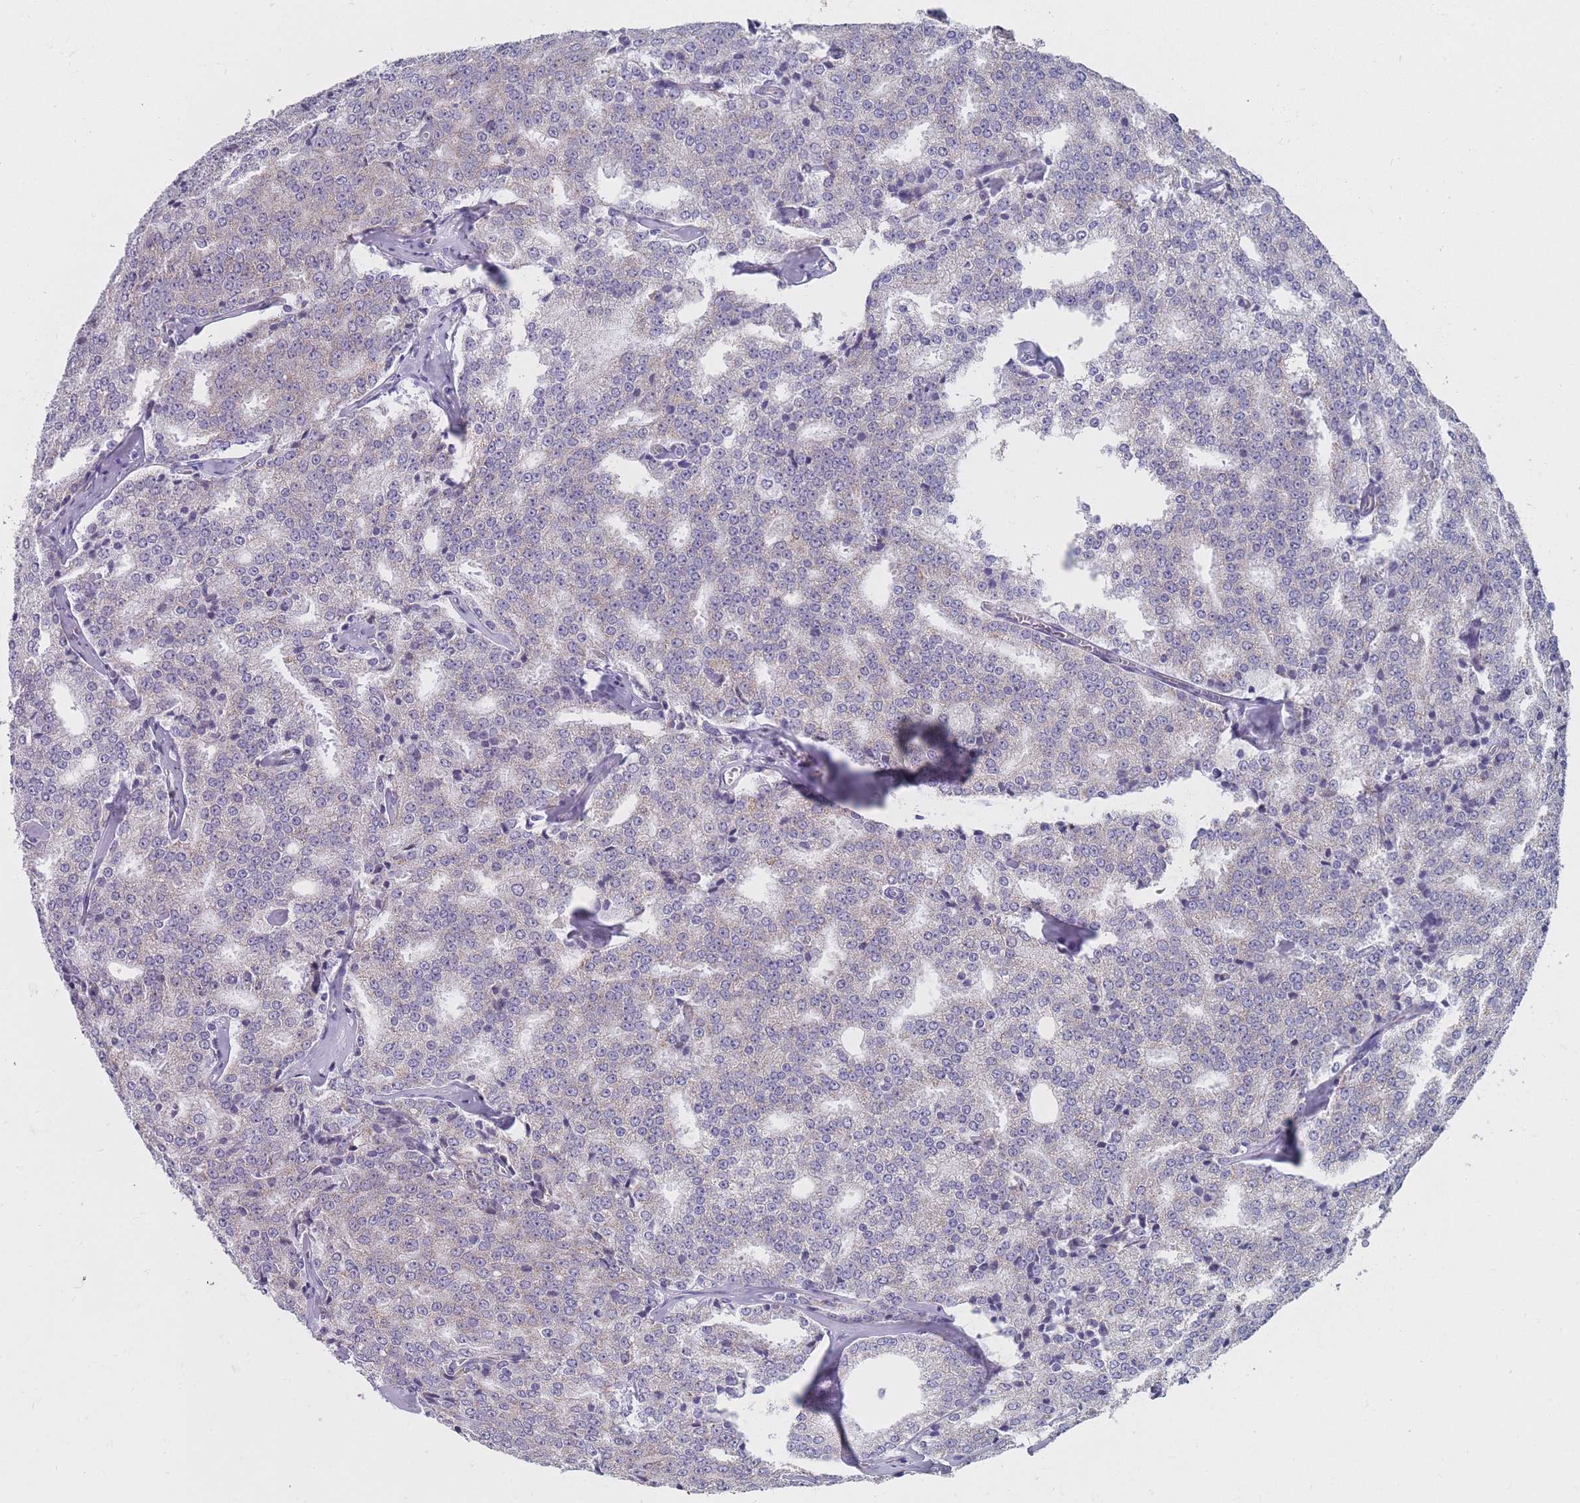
{"staining": {"intensity": "negative", "quantity": "none", "location": "none"}, "tissue": "prostate cancer", "cell_type": "Tumor cells", "image_type": "cancer", "snomed": [{"axis": "morphology", "description": "Adenocarcinoma, Low grade"}, {"axis": "topography", "description": "Prostate"}], "caption": "Histopathology image shows no protein expression in tumor cells of low-grade adenocarcinoma (prostate) tissue. (DAB (3,3'-diaminobenzidine) immunohistochemistry visualized using brightfield microscopy, high magnification).", "gene": "MRPS14", "patient": {"sex": "male", "age": 60}}